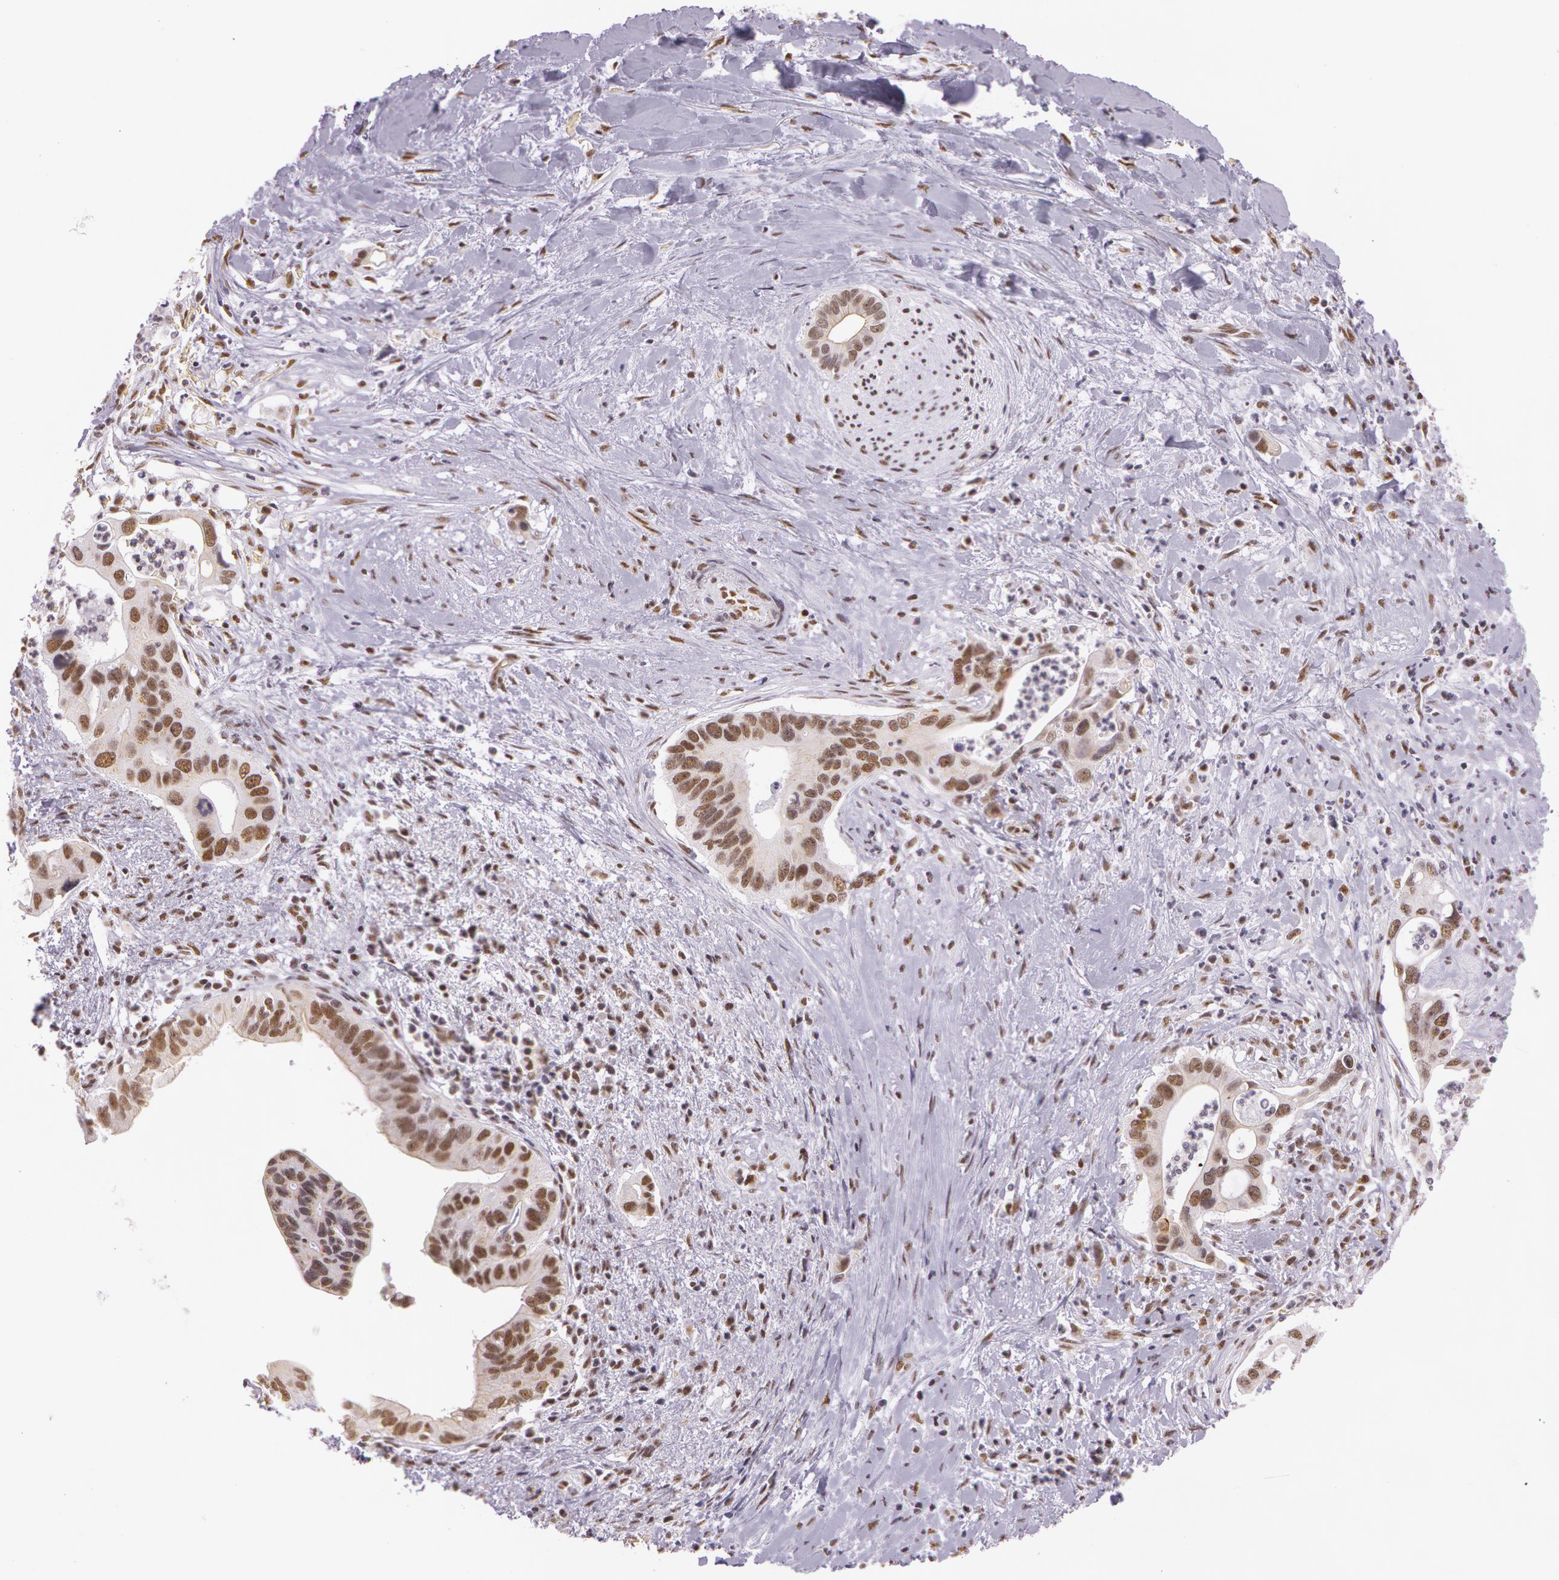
{"staining": {"intensity": "moderate", "quantity": "25%-75%", "location": "nuclear"}, "tissue": "liver cancer", "cell_type": "Tumor cells", "image_type": "cancer", "snomed": [{"axis": "morphology", "description": "Cholangiocarcinoma"}, {"axis": "topography", "description": "Liver"}], "caption": "There is medium levels of moderate nuclear staining in tumor cells of liver cancer, as demonstrated by immunohistochemical staining (brown color).", "gene": "NBN", "patient": {"sex": "female", "age": 65}}